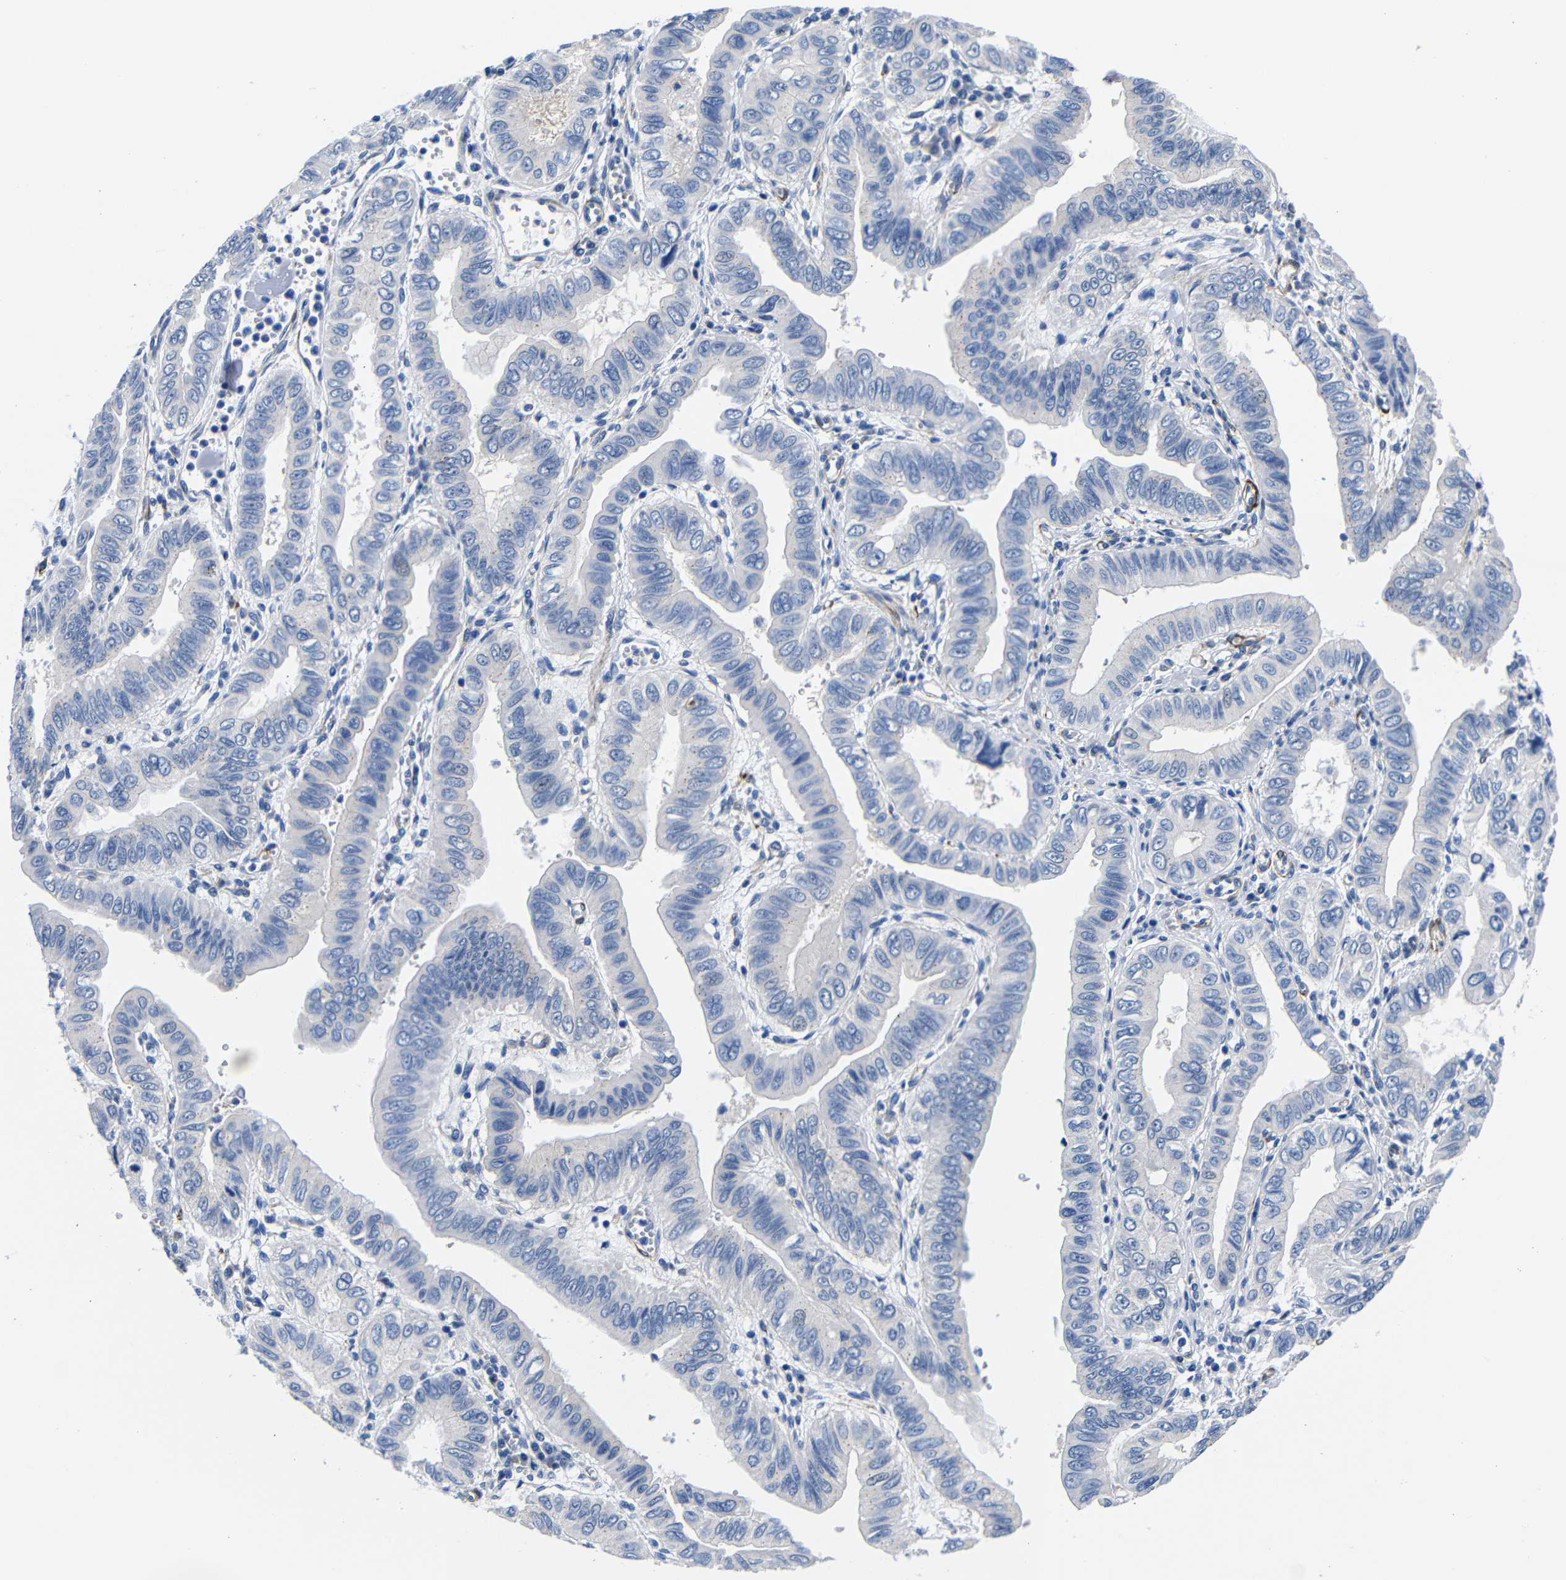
{"staining": {"intensity": "negative", "quantity": "none", "location": "none"}, "tissue": "pancreatic cancer", "cell_type": "Tumor cells", "image_type": "cancer", "snomed": [{"axis": "morphology", "description": "Normal tissue, NOS"}, {"axis": "topography", "description": "Lymph node"}], "caption": "The immunohistochemistry histopathology image has no significant positivity in tumor cells of pancreatic cancer tissue. (DAB (3,3'-diaminobenzidine) immunohistochemistry with hematoxylin counter stain).", "gene": "LRIG1", "patient": {"sex": "male", "age": 50}}